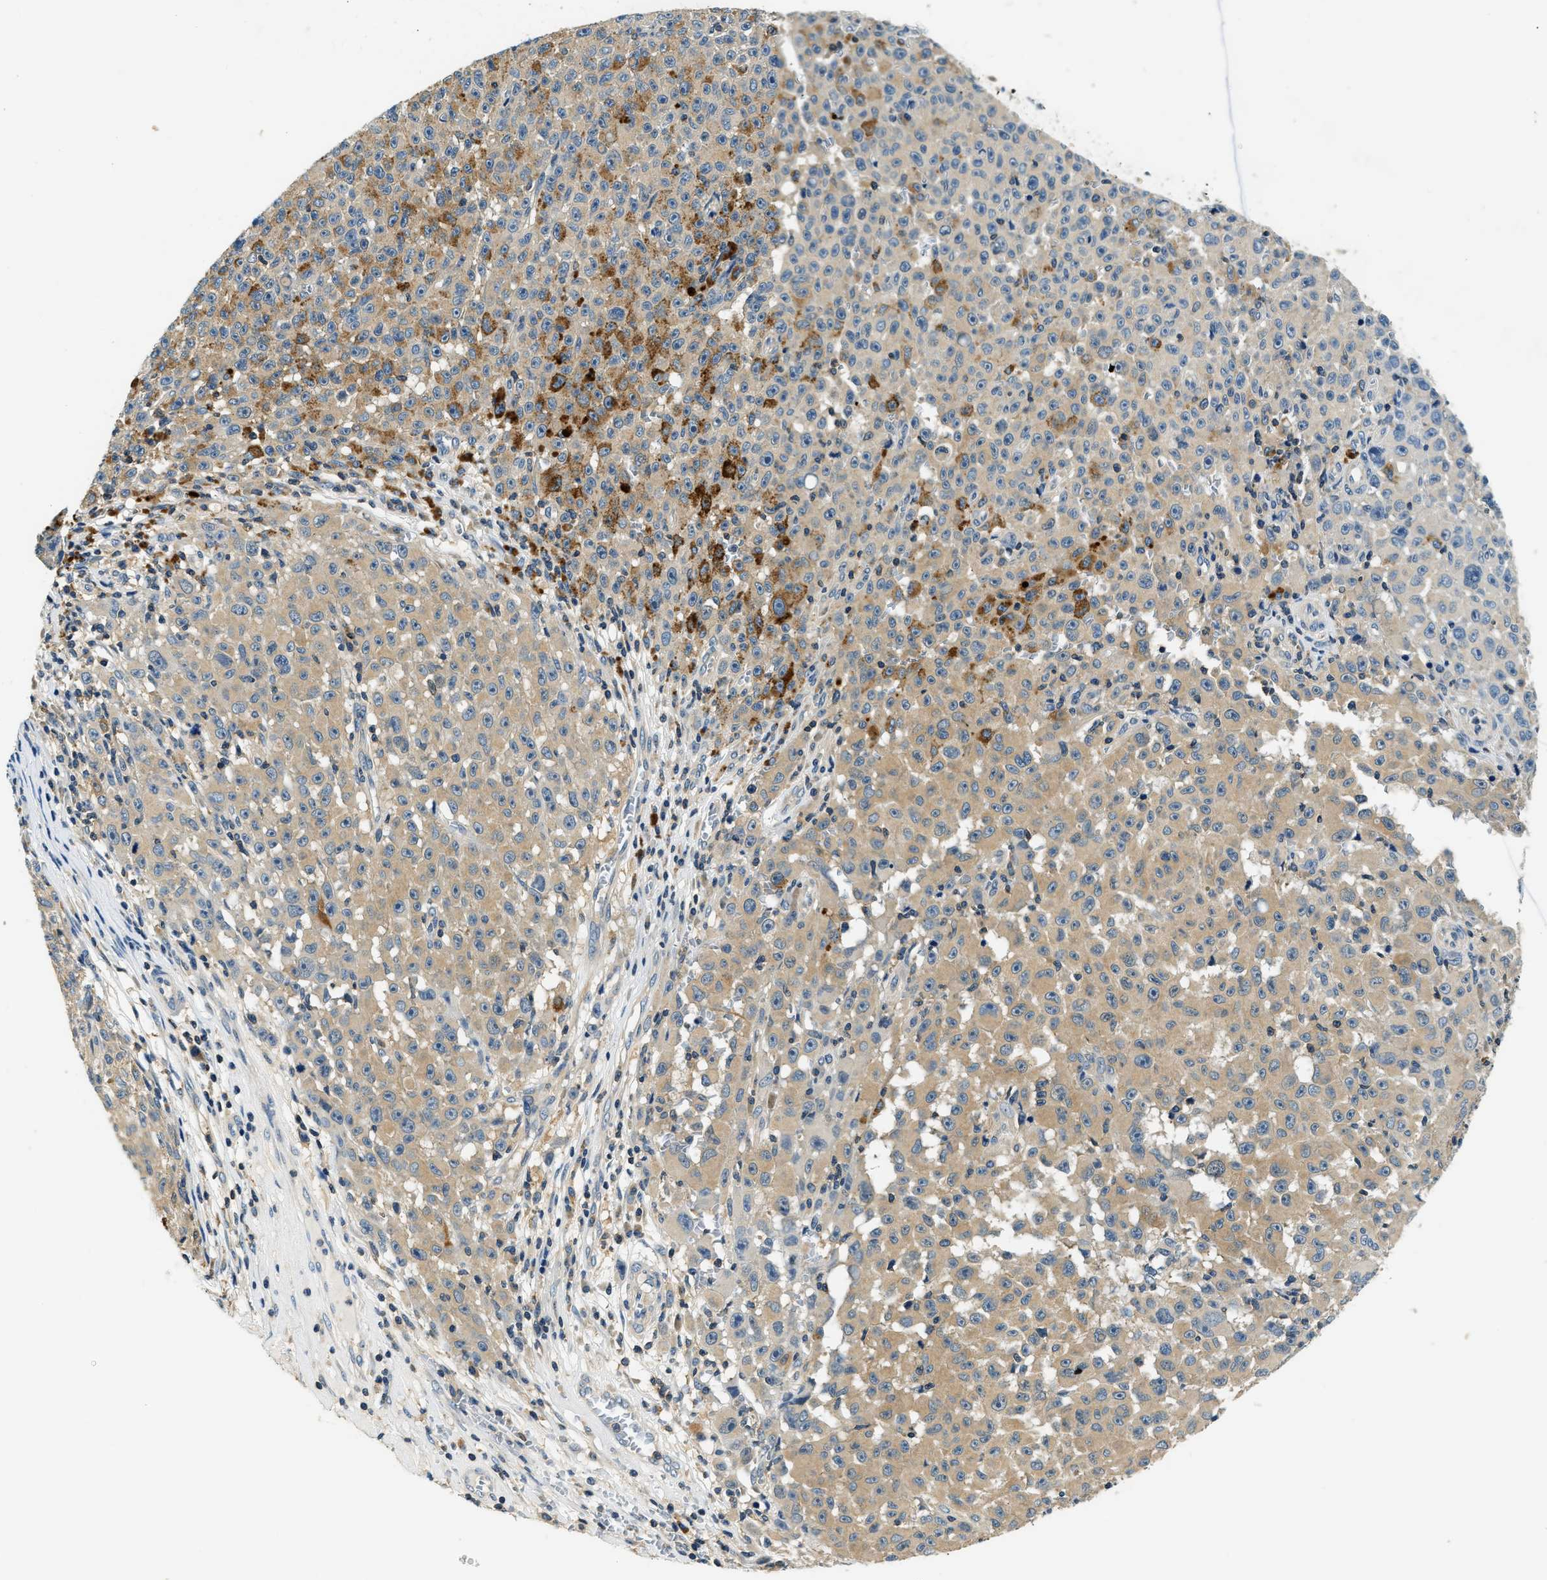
{"staining": {"intensity": "moderate", "quantity": "25%-75%", "location": "cytoplasmic/membranous"}, "tissue": "melanoma", "cell_type": "Tumor cells", "image_type": "cancer", "snomed": [{"axis": "morphology", "description": "Malignant melanoma, NOS"}, {"axis": "topography", "description": "Skin"}], "caption": "This is an image of immunohistochemistry staining of melanoma, which shows moderate staining in the cytoplasmic/membranous of tumor cells.", "gene": "RESF1", "patient": {"sex": "female", "age": 82}}